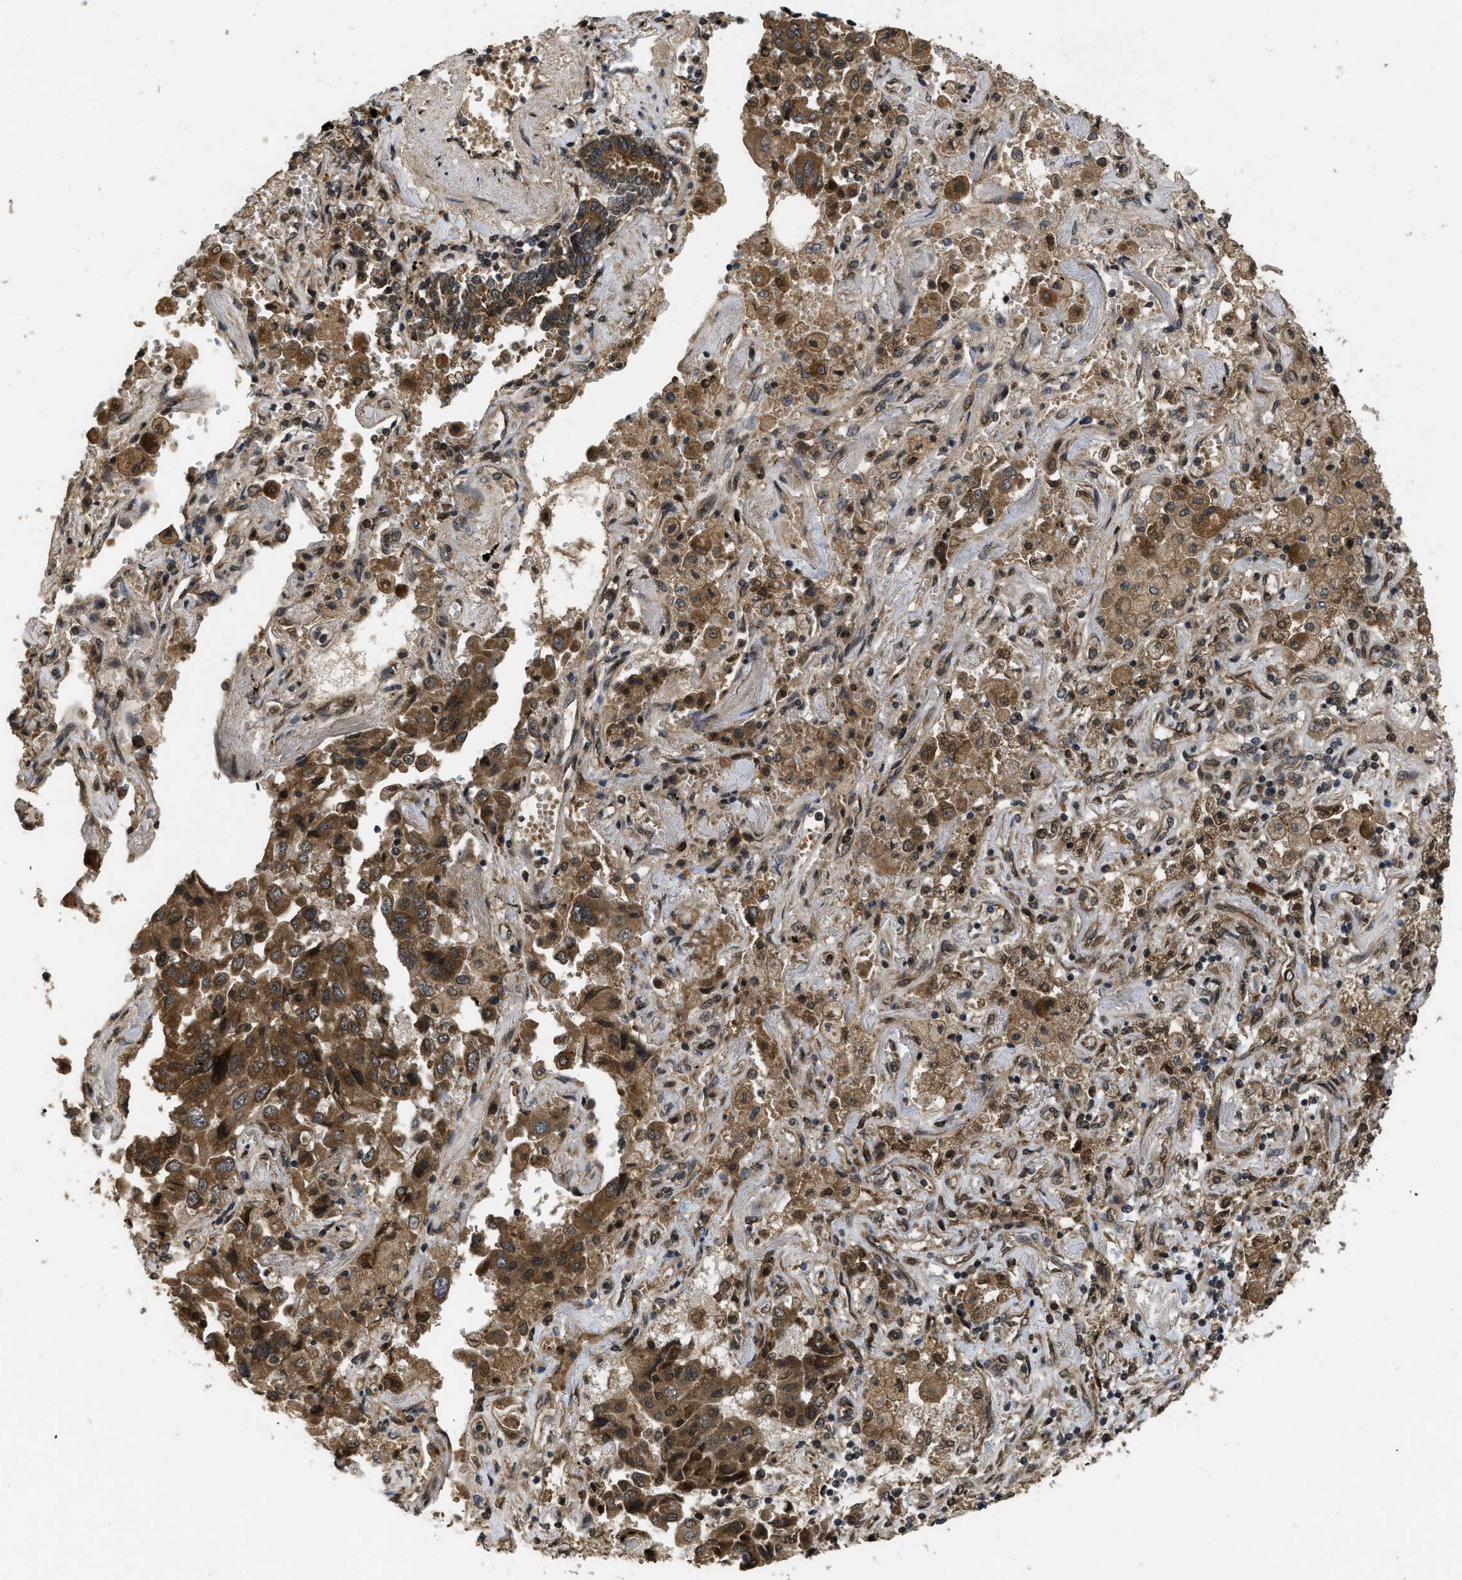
{"staining": {"intensity": "moderate", "quantity": ">75%", "location": "cytoplasmic/membranous"}, "tissue": "lung cancer", "cell_type": "Tumor cells", "image_type": "cancer", "snomed": [{"axis": "morphology", "description": "Adenocarcinoma, NOS"}, {"axis": "topography", "description": "Lung"}], "caption": "Immunohistochemistry of adenocarcinoma (lung) exhibits medium levels of moderate cytoplasmic/membranous expression in about >75% of tumor cells.", "gene": "SPTLC1", "patient": {"sex": "female", "age": 65}}